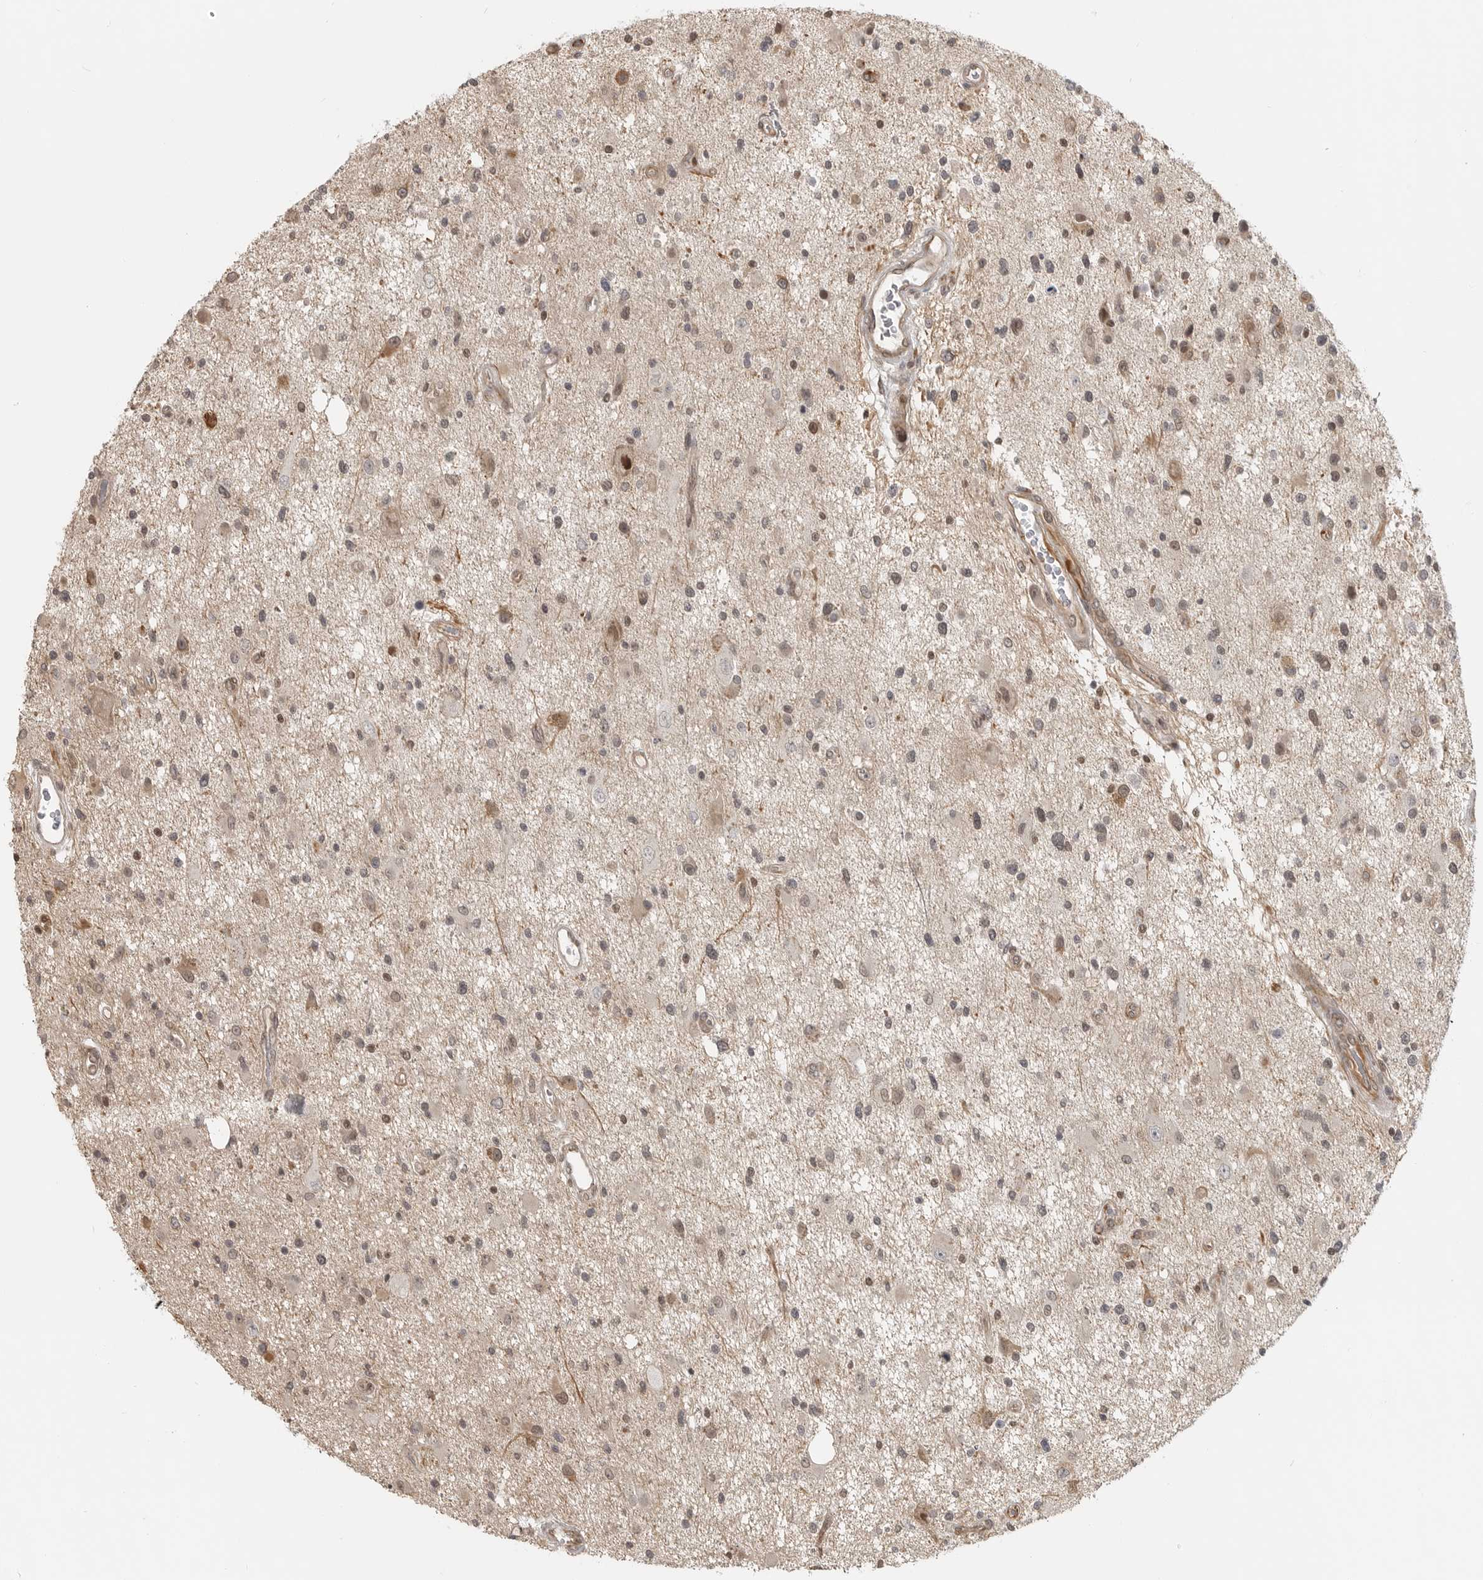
{"staining": {"intensity": "weak", "quantity": "25%-75%", "location": "cytoplasmic/membranous,nuclear"}, "tissue": "glioma", "cell_type": "Tumor cells", "image_type": "cancer", "snomed": [{"axis": "morphology", "description": "Glioma, malignant, High grade"}, {"axis": "topography", "description": "Brain"}], "caption": "This micrograph displays immunohistochemistry (IHC) staining of glioma, with low weak cytoplasmic/membranous and nuclear expression in approximately 25%-75% of tumor cells.", "gene": "CEP295NL", "patient": {"sex": "male", "age": 33}}